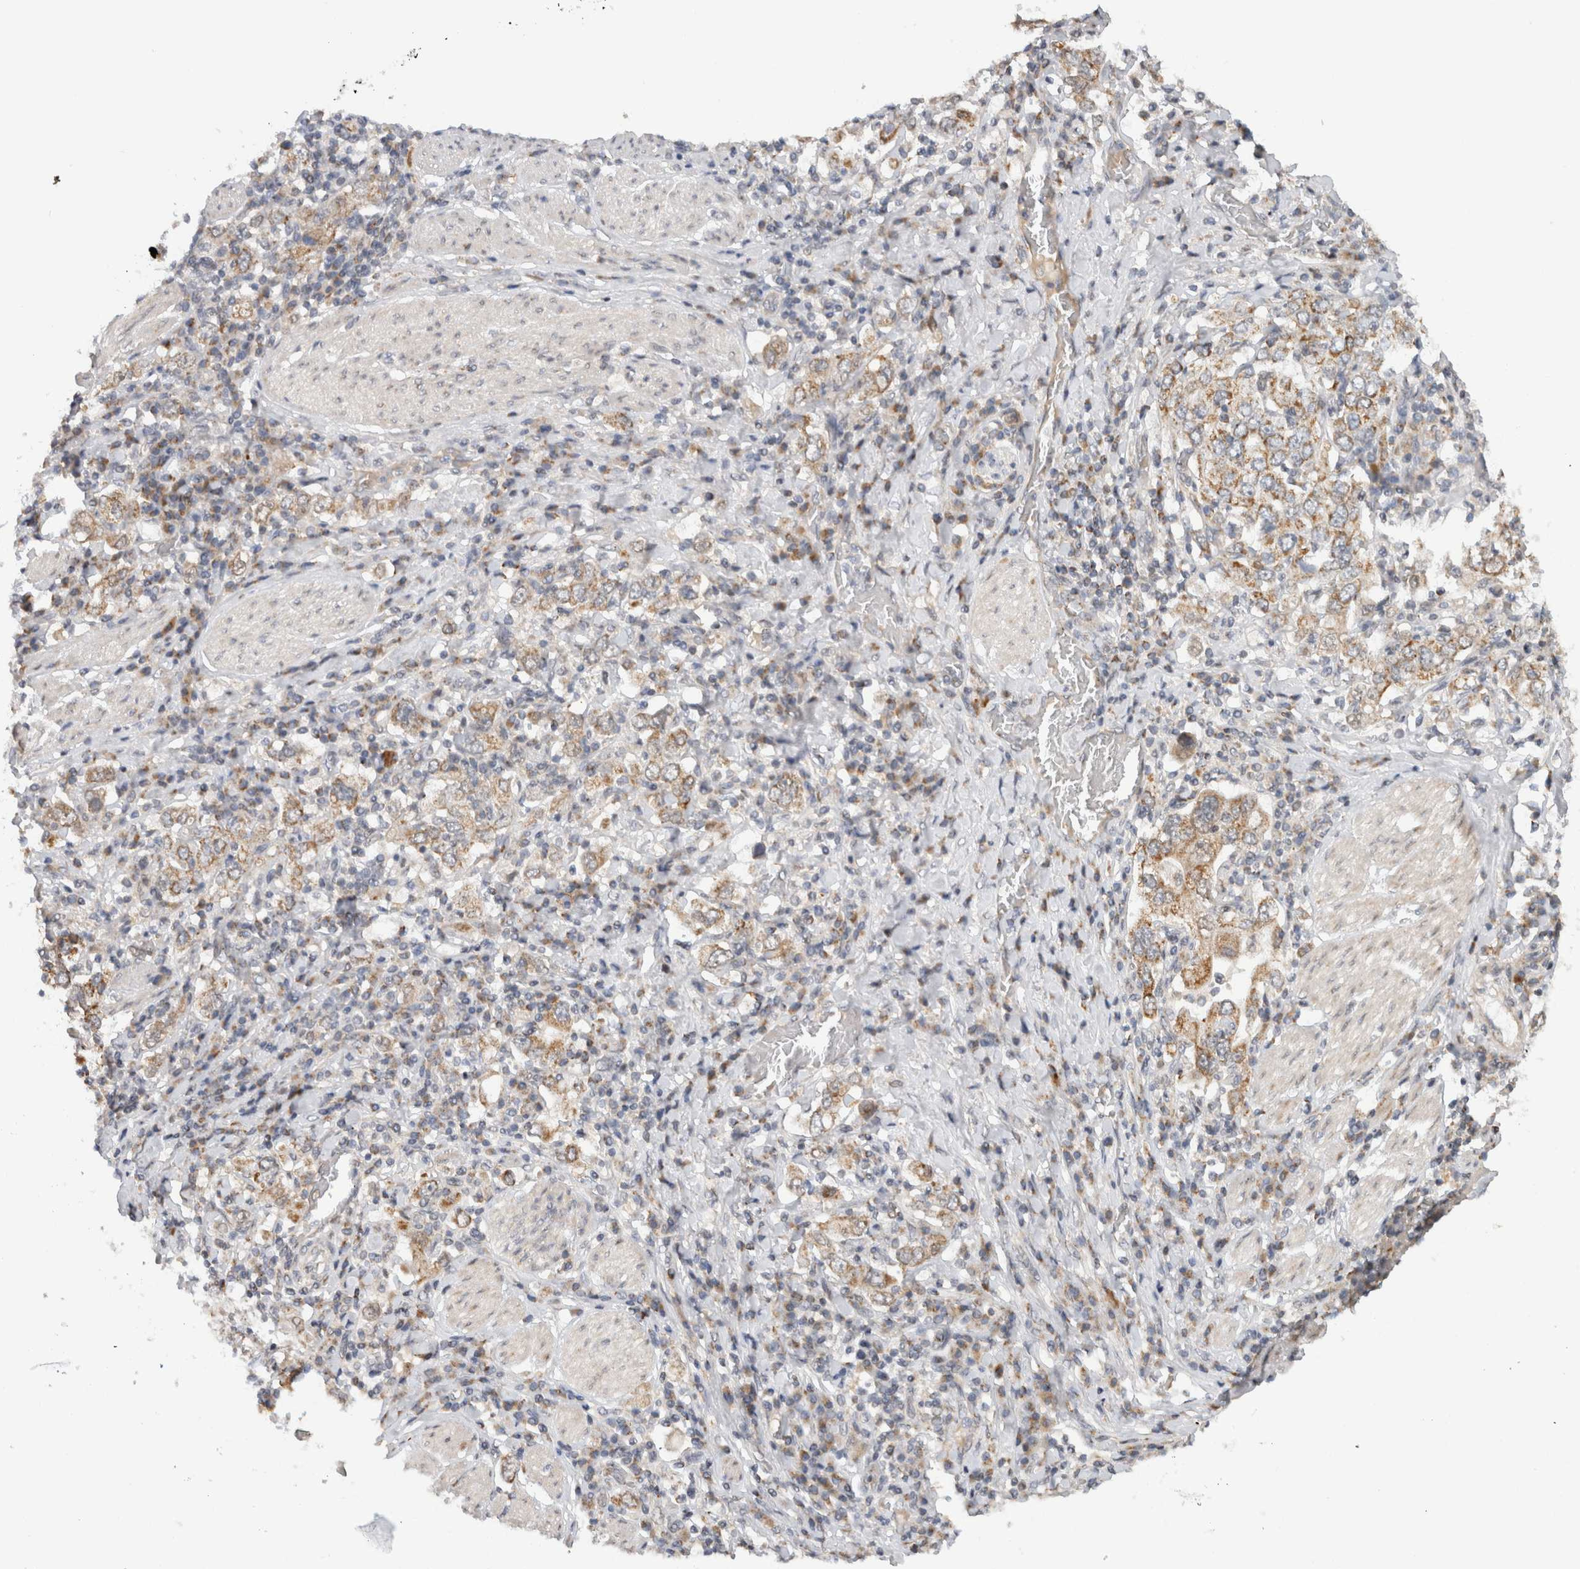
{"staining": {"intensity": "moderate", "quantity": ">75%", "location": "cytoplasmic/membranous"}, "tissue": "stomach cancer", "cell_type": "Tumor cells", "image_type": "cancer", "snomed": [{"axis": "morphology", "description": "Adenocarcinoma, NOS"}, {"axis": "topography", "description": "Stomach, upper"}], "caption": "This histopathology image demonstrates IHC staining of human stomach cancer (adenocarcinoma), with medium moderate cytoplasmic/membranous staining in about >75% of tumor cells.", "gene": "CMC2", "patient": {"sex": "male", "age": 62}}